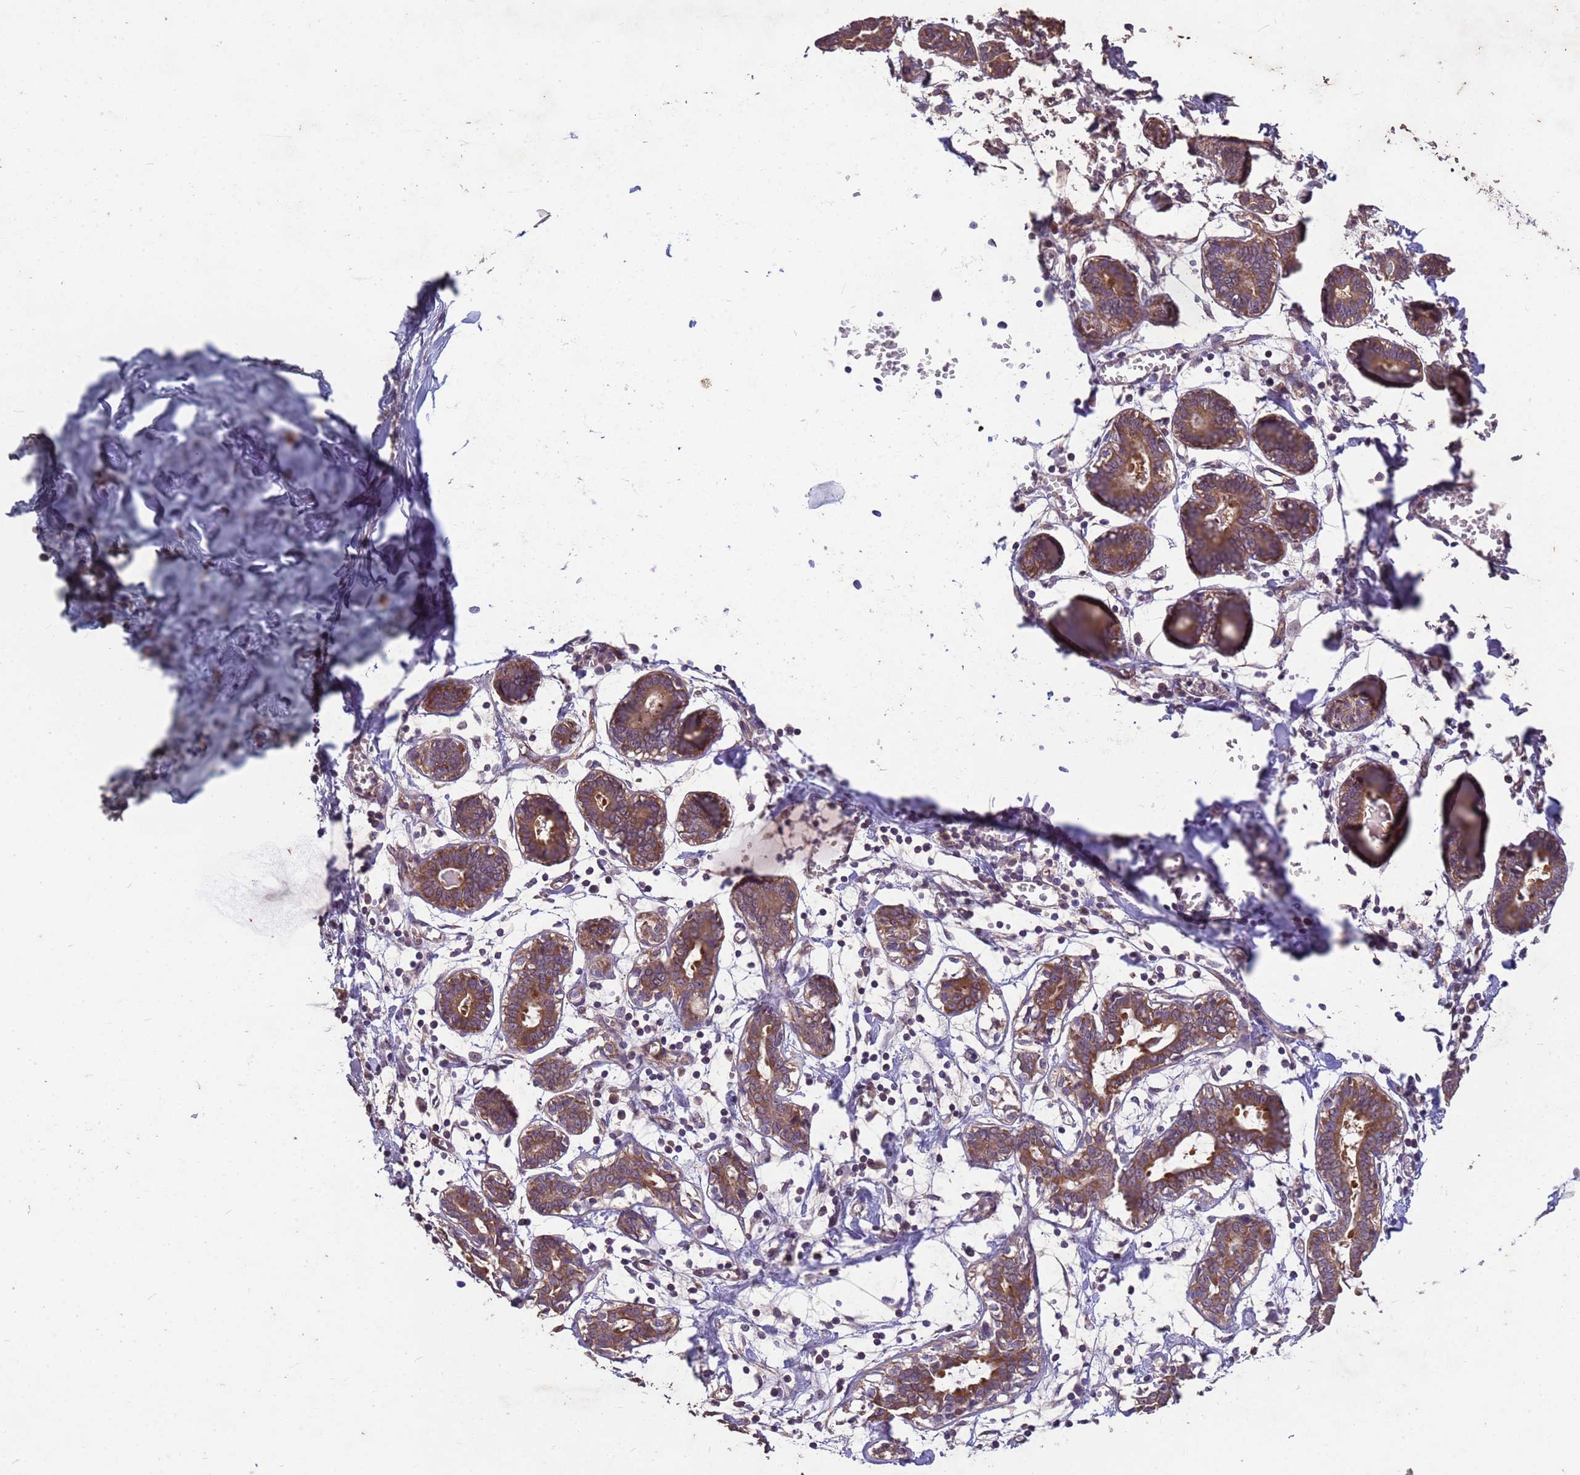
{"staining": {"intensity": "moderate", "quantity": ">75%", "location": "cytoplasmic/membranous"}, "tissue": "breast", "cell_type": "Glandular cells", "image_type": "normal", "snomed": [{"axis": "morphology", "description": "Normal tissue, NOS"}, {"axis": "topography", "description": "Breast"}], "caption": "Moderate cytoplasmic/membranous positivity for a protein is identified in approximately >75% of glandular cells of unremarkable breast using IHC.", "gene": "PPP2CA", "patient": {"sex": "female", "age": 27}}